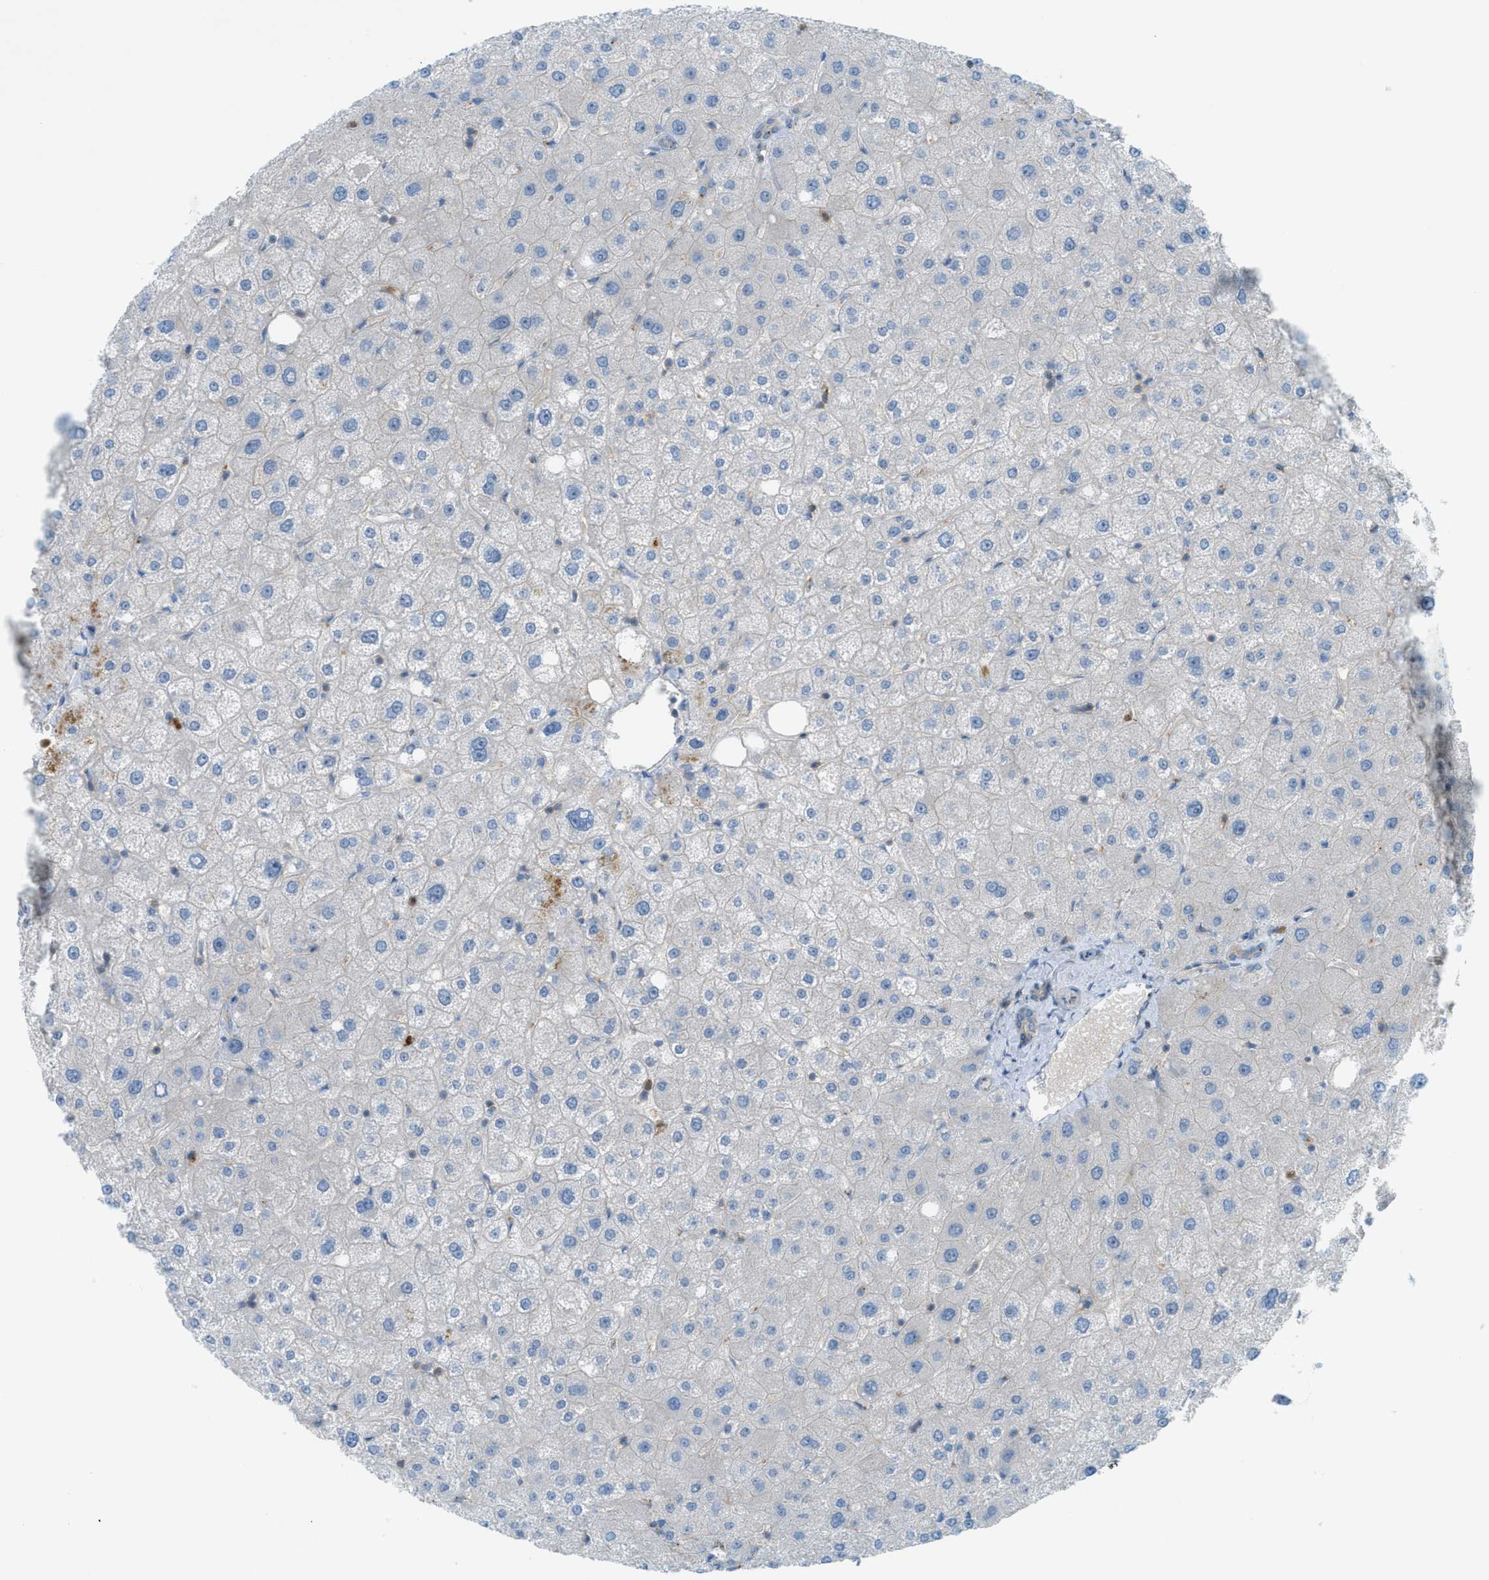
{"staining": {"intensity": "moderate", "quantity": "25%-75%", "location": "cytoplasmic/membranous"}, "tissue": "liver", "cell_type": "Cholangiocytes", "image_type": "normal", "snomed": [{"axis": "morphology", "description": "Normal tissue, NOS"}, {"axis": "topography", "description": "Liver"}], "caption": "Immunohistochemistry (IHC) staining of normal liver, which shows medium levels of moderate cytoplasmic/membranous expression in approximately 25%-75% of cholangiocytes indicating moderate cytoplasmic/membranous protein expression. The staining was performed using DAB (3,3'-diaminobenzidine) (brown) for protein detection and nuclei were counterstained in hematoxylin (blue).", "gene": "GRK6", "patient": {"sex": "male", "age": 73}}